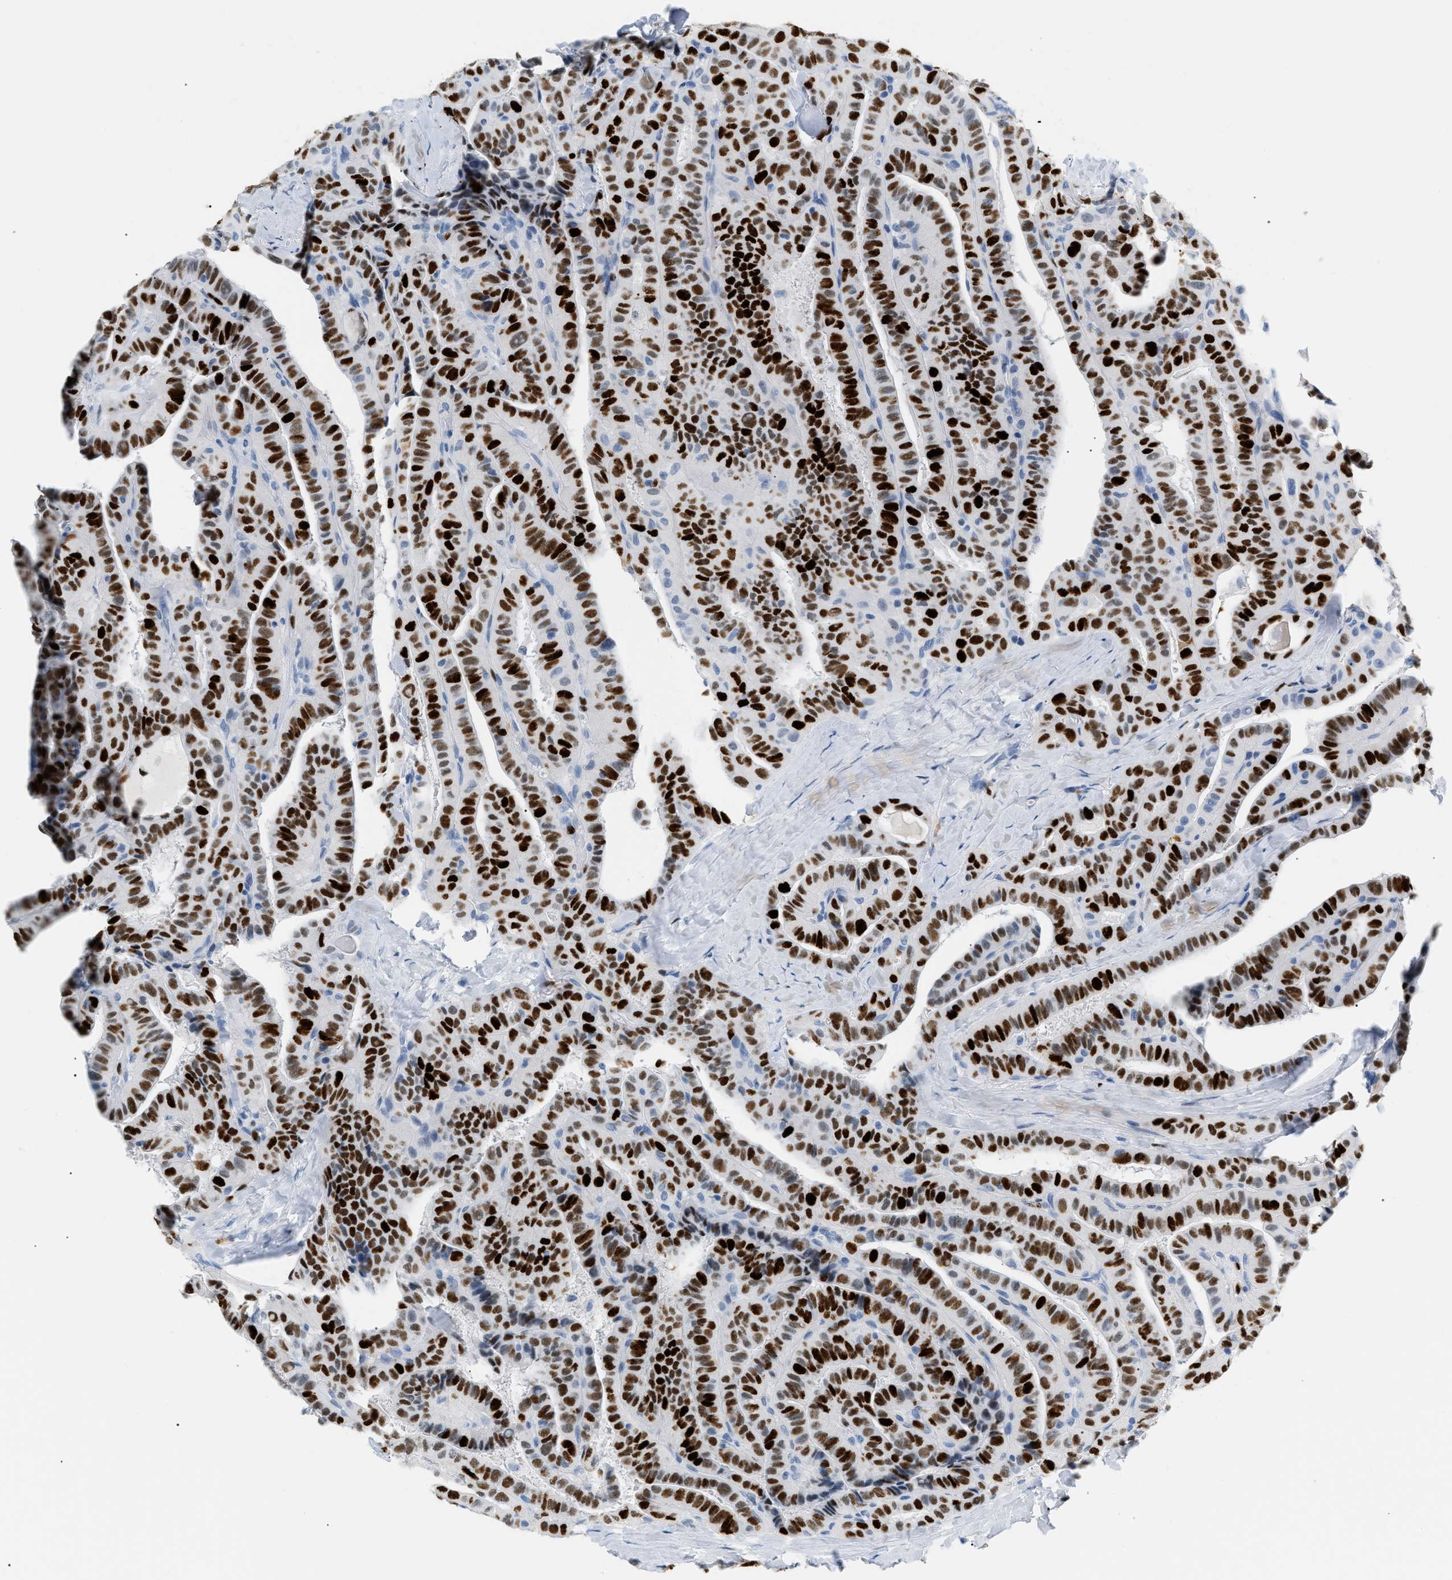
{"staining": {"intensity": "strong", "quantity": ">75%", "location": "nuclear"}, "tissue": "thyroid cancer", "cell_type": "Tumor cells", "image_type": "cancer", "snomed": [{"axis": "morphology", "description": "Papillary adenocarcinoma, NOS"}, {"axis": "topography", "description": "Thyroid gland"}], "caption": "Thyroid cancer (papillary adenocarcinoma) stained with a brown dye demonstrates strong nuclear positive staining in approximately >75% of tumor cells.", "gene": "MCM7", "patient": {"sex": "male", "age": 77}}